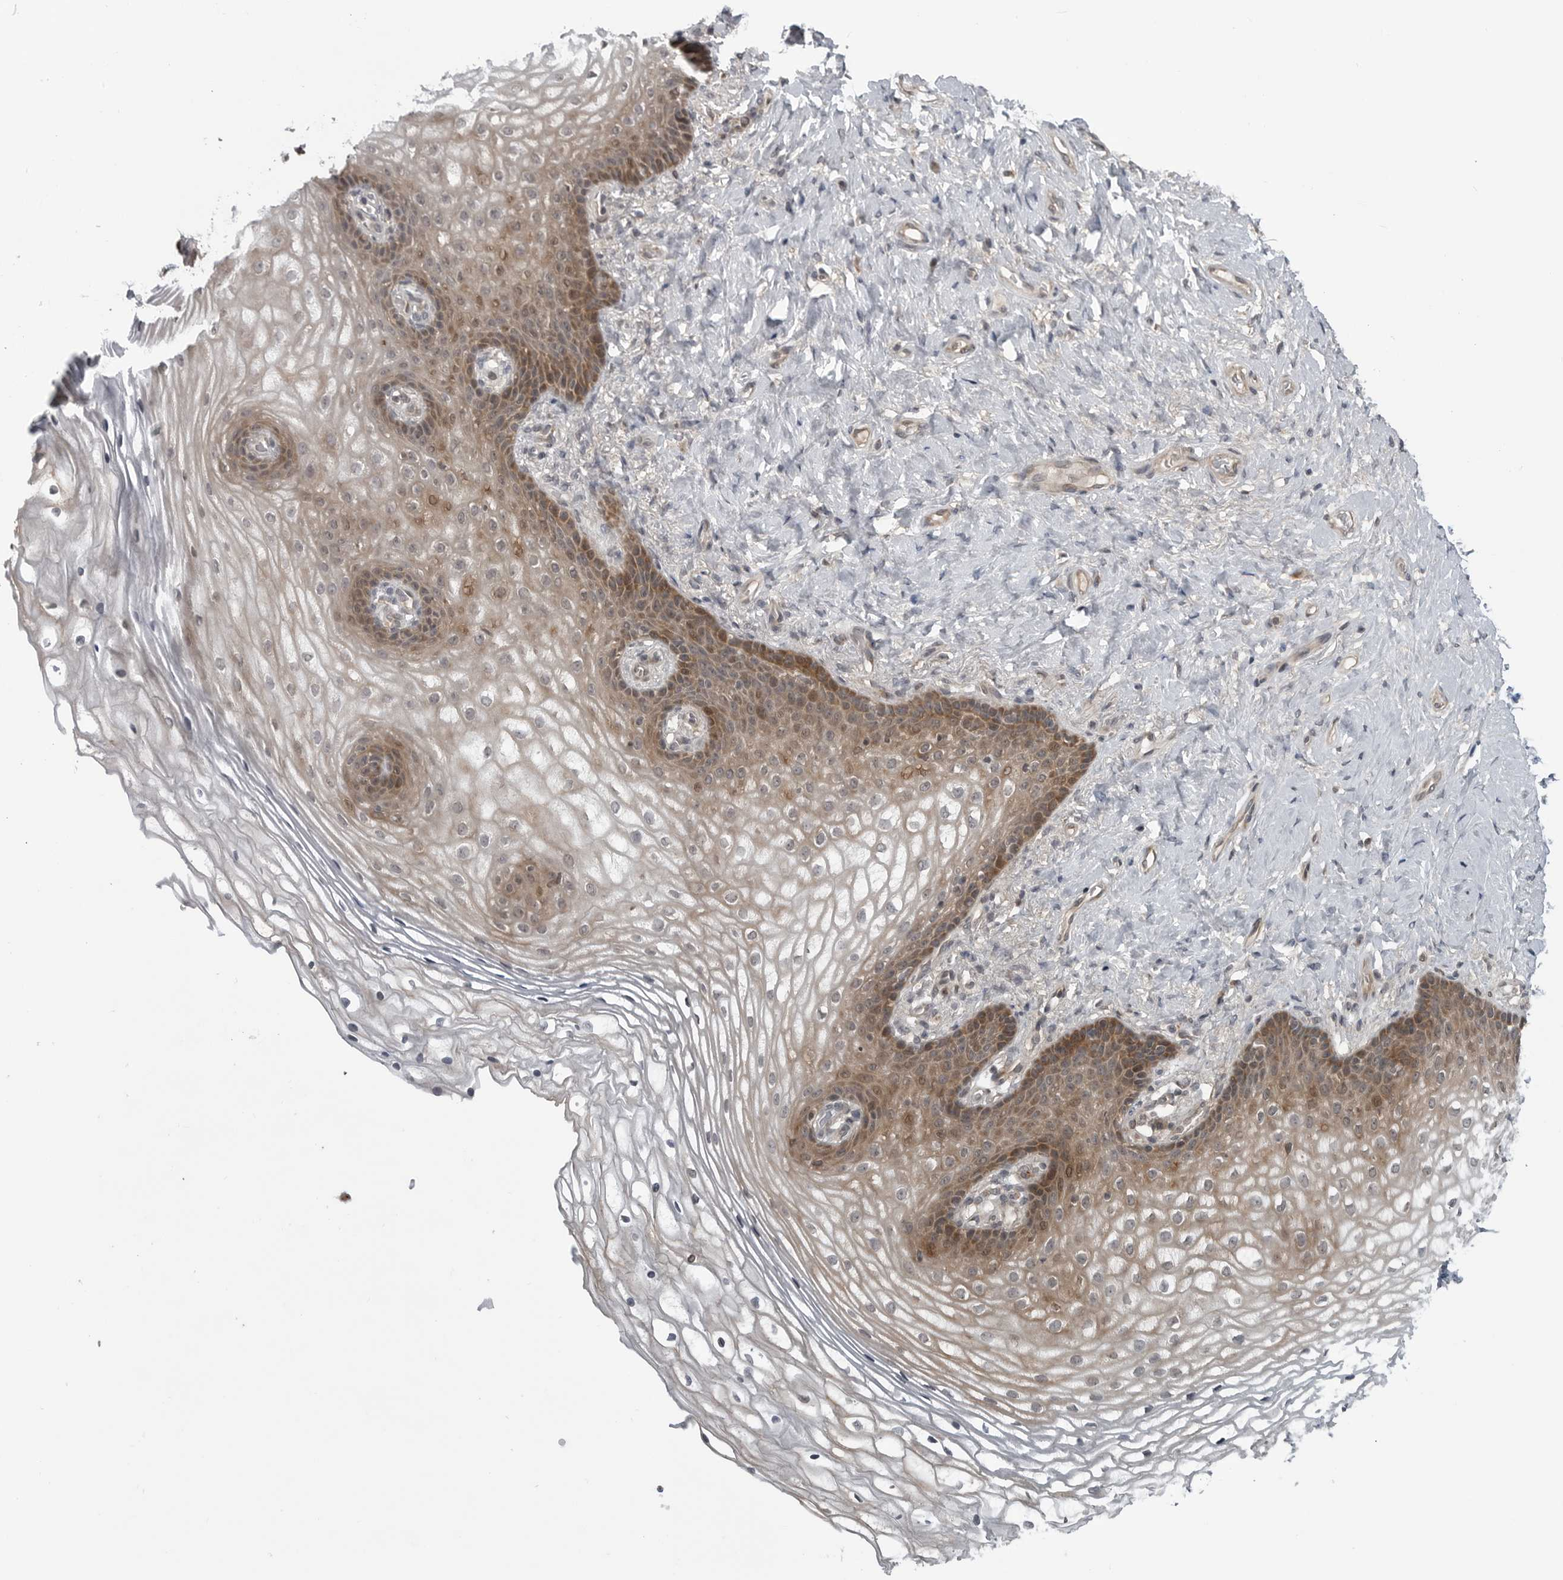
{"staining": {"intensity": "moderate", "quantity": ">75%", "location": "cytoplasmic/membranous"}, "tissue": "vagina", "cell_type": "Squamous epithelial cells", "image_type": "normal", "snomed": [{"axis": "morphology", "description": "Normal tissue, NOS"}, {"axis": "topography", "description": "Vagina"}], "caption": "Immunohistochemistry (IHC) staining of unremarkable vagina, which exhibits medium levels of moderate cytoplasmic/membranous positivity in approximately >75% of squamous epithelial cells indicating moderate cytoplasmic/membranous protein staining. The staining was performed using DAB (3,3'-diaminobenzidine) (brown) for protein detection and nuclei were counterstained in hematoxylin (blue).", "gene": "FAAP100", "patient": {"sex": "female", "age": 60}}